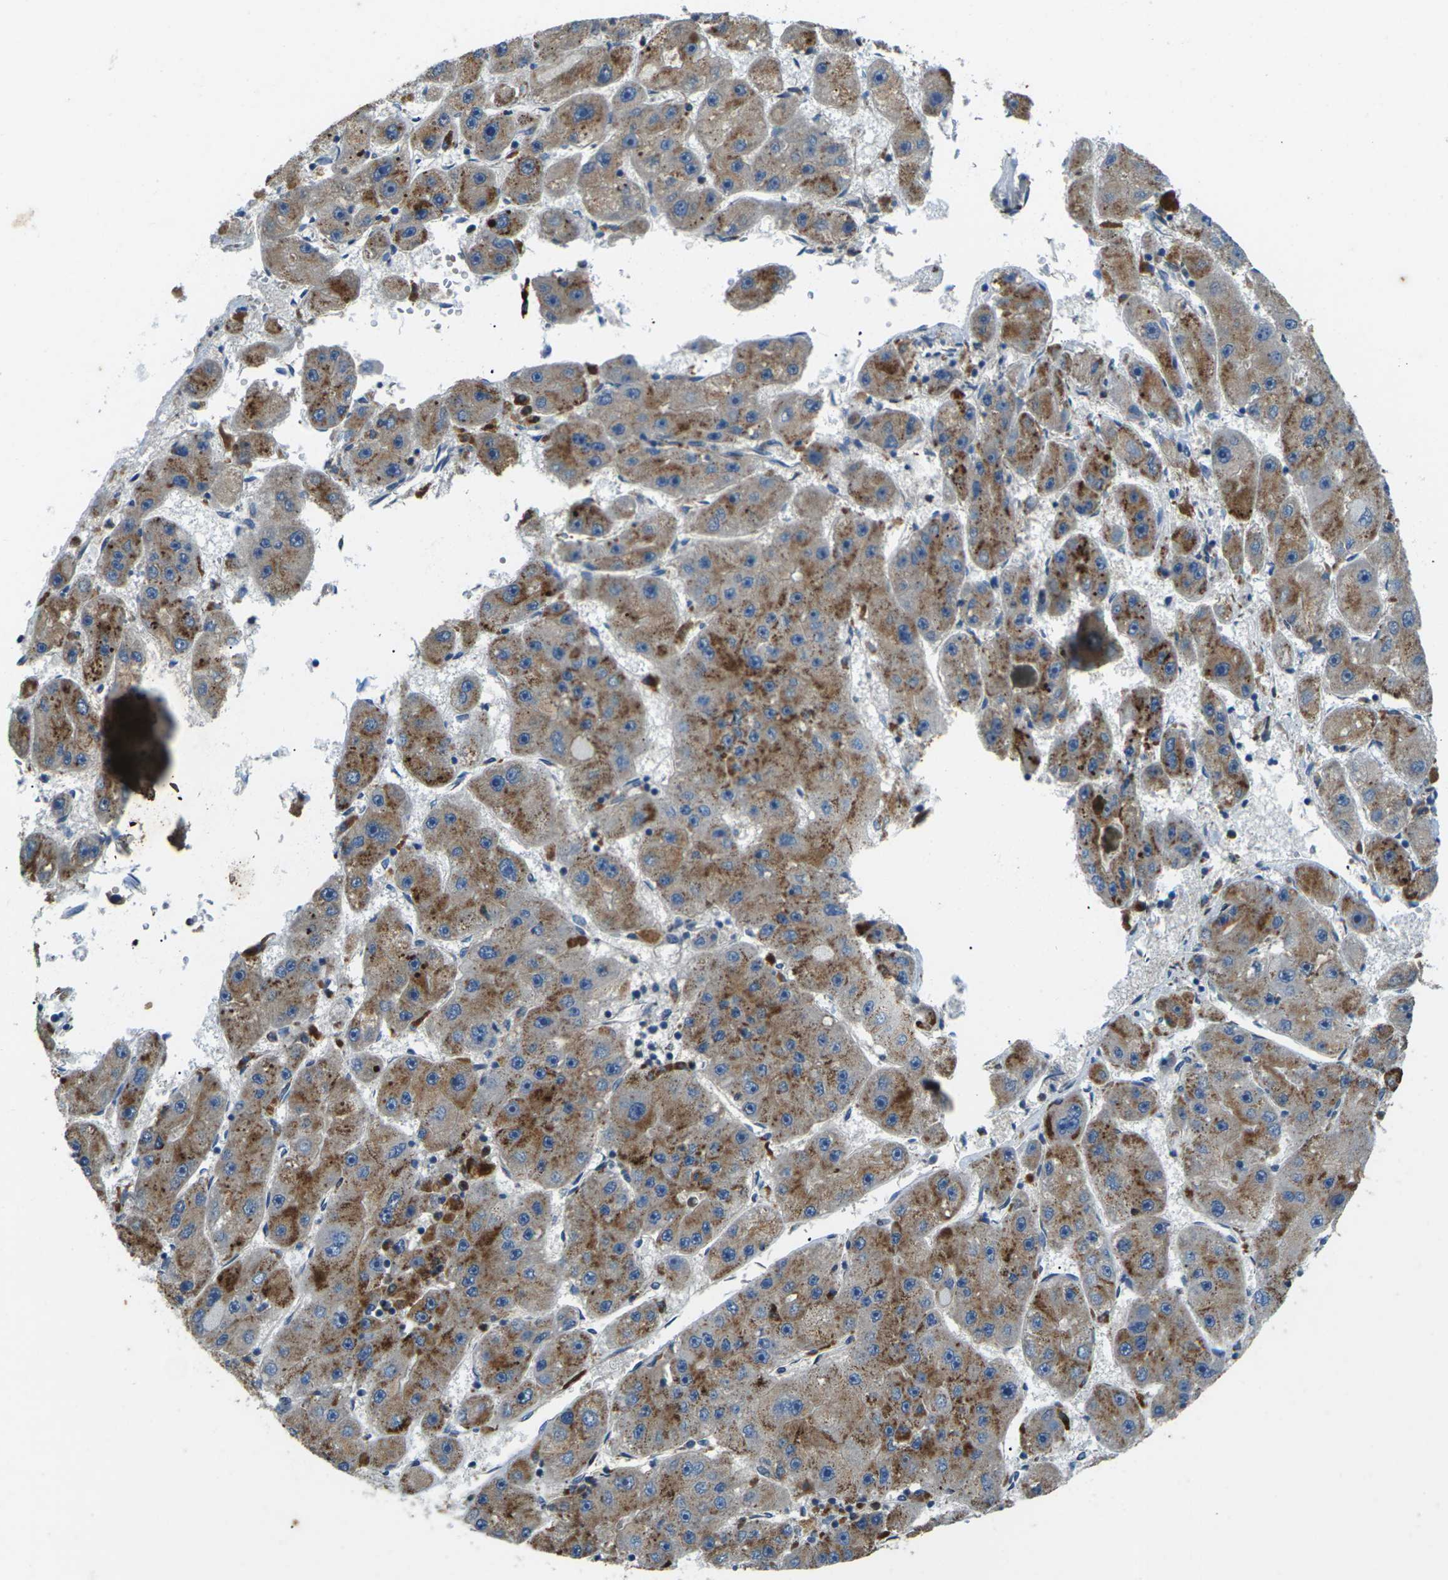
{"staining": {"intensity": "moderate", "quantity": ">75%", "location": "cytoplasmic/membranous"}, "tissue": "liver cancer", "cell_type": "Tumor cells", "image_type": "cancer", "snomed": [{"axis": "morphology", "description": "Carcinoma, Hepatocellular, NOS"}, {"axis": "topography", "description": "Liver"}], "caption": "Liver cancer (hepatocellular carcinoma) stained for a protein (brown) exhibits moderate cytoplasmic/membranous positive expression in approximately >75% of tumor cells.", "gene": "SLC31A2", "patient": {"sex": "female", "age": 61}}